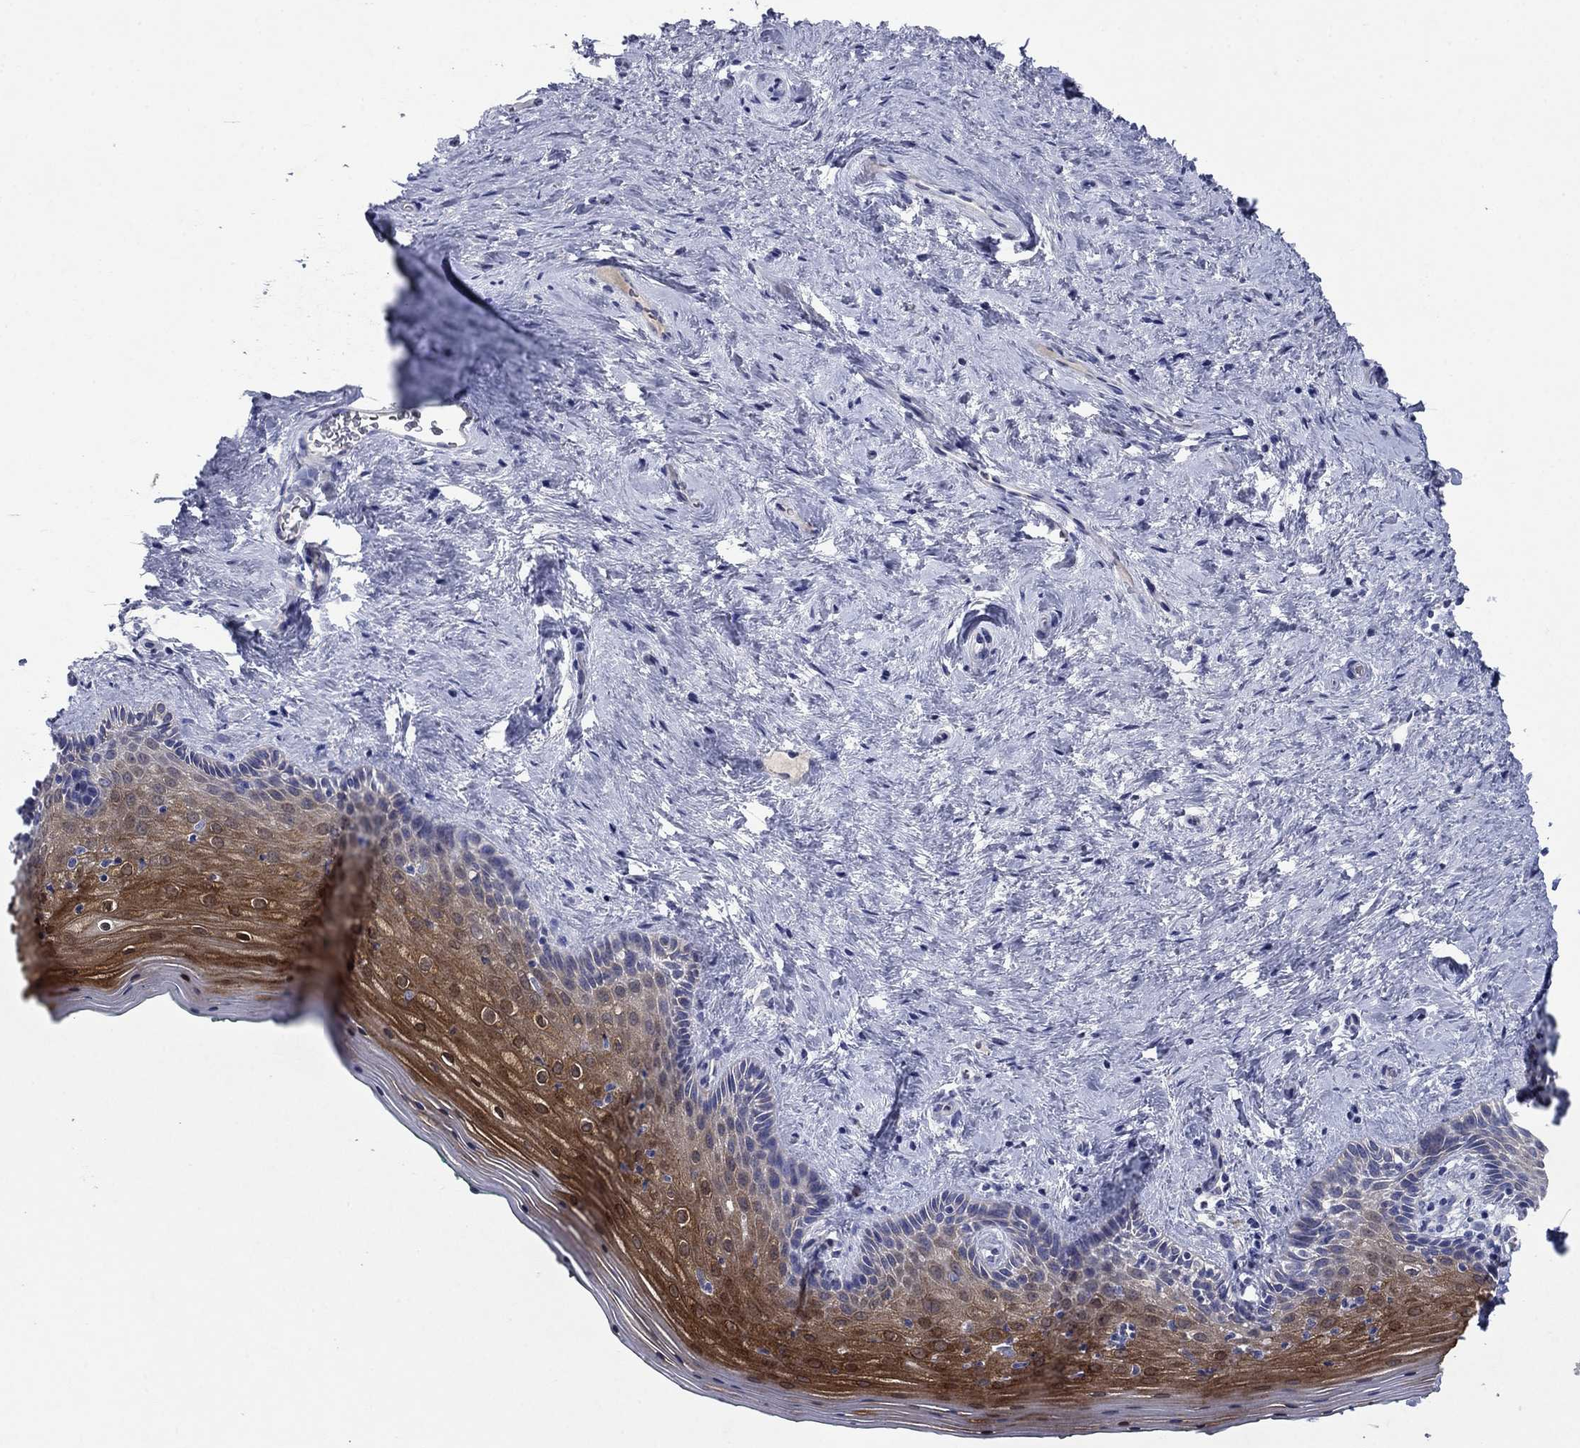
{"staining": {"intensity": "strong", "quantity": ">75%", "location": "cytoplasmic/membranous"}, "tissue": "vagina", "cell_type": "Squamous epithelial cells", "image_type": "normal", "snomed": [{"axis": "morphology", "description": "Normal tissue, NOS"}, {"axis": "topography", "description": "Vagina"}], "caption": "IHC of unremarkable vagina exhibits high levels of strong cytoplasmic/membranous staining in approximately >75% of squamous epithelial cells. The staining was performed using DAB (3,3'-diaminobenzidine) to visualize the protein expression in brown, while the nuclei were stained in blue with hematoxylin (Magnification: 20x).", "gene": "SULT2B1", "patient": {"sex": "female", "age": 45}}